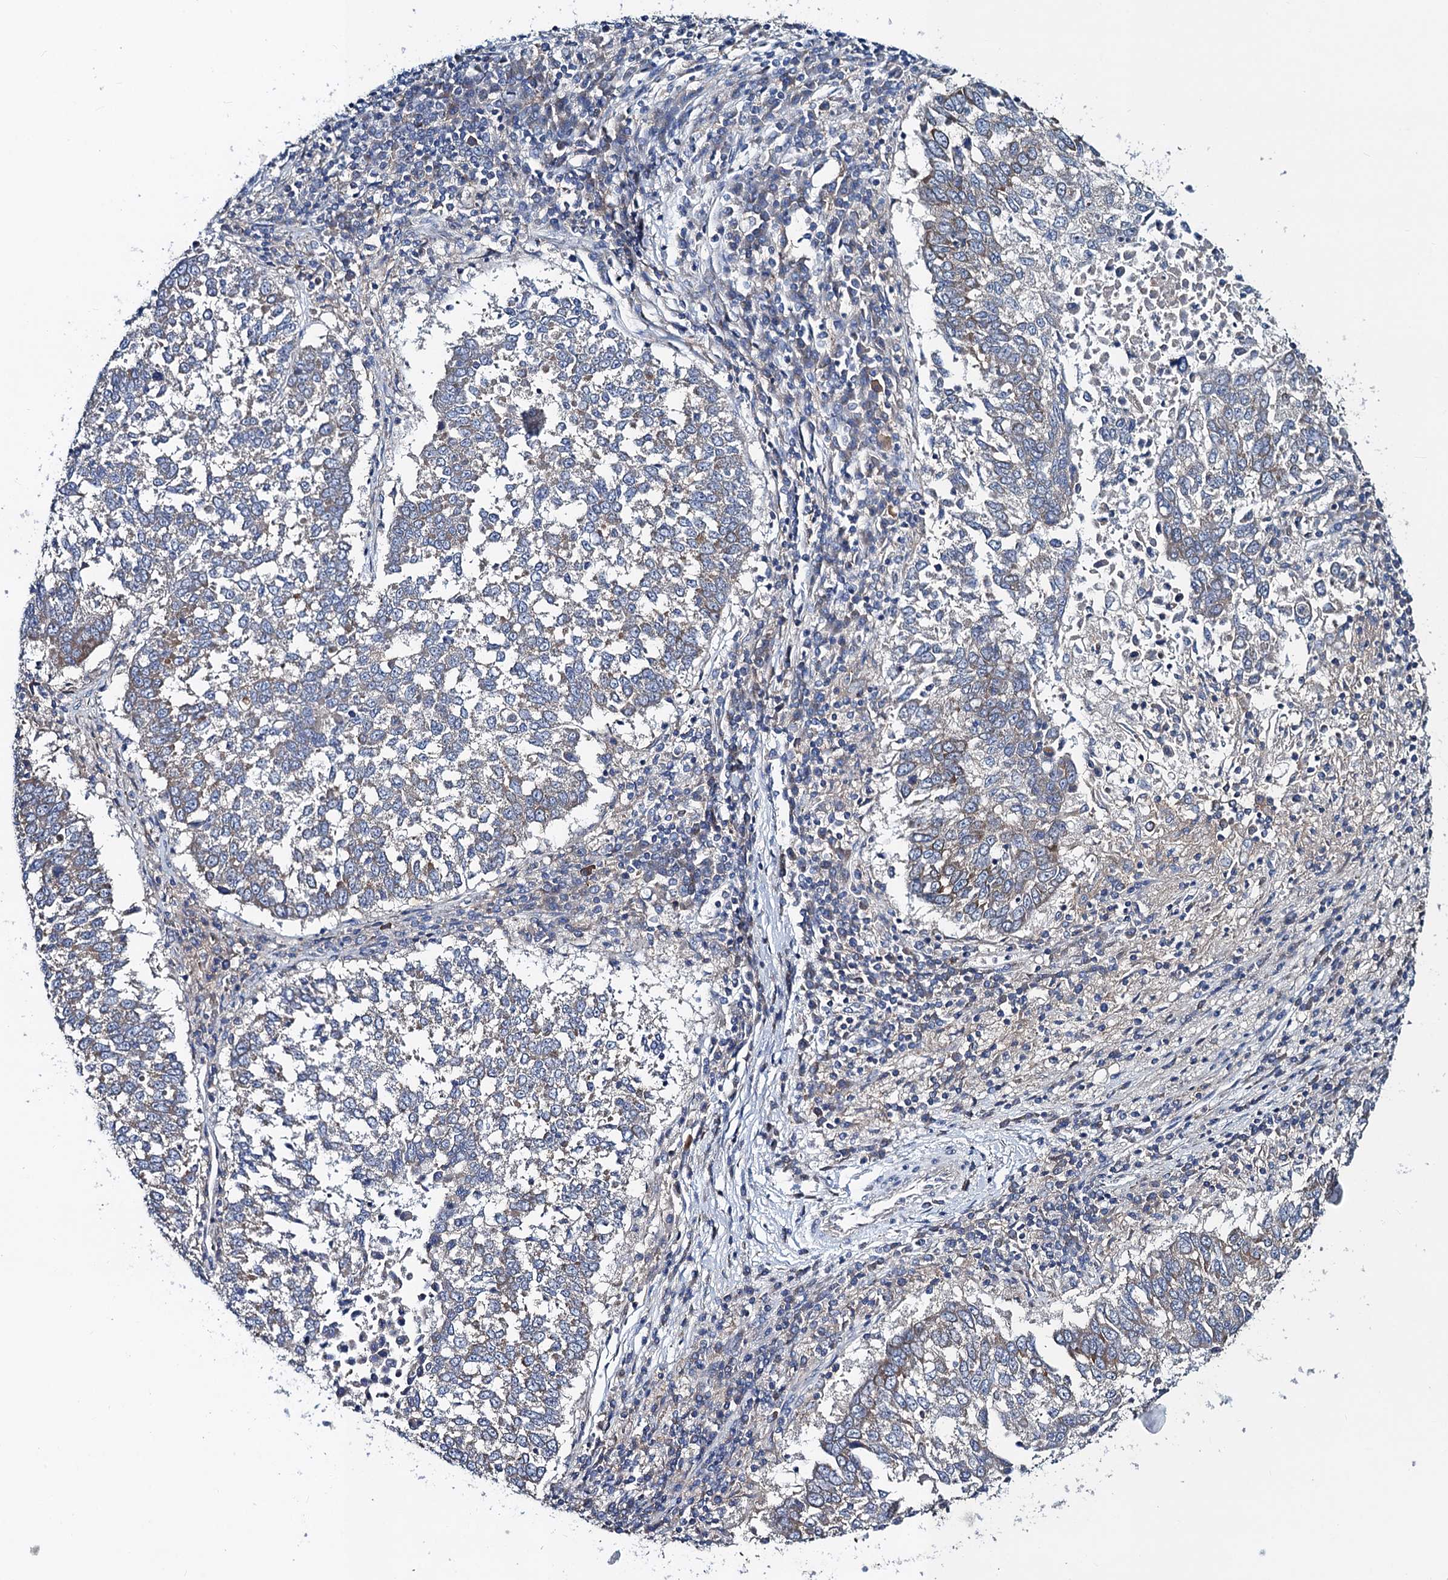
{"staining": {"intensity": "moderate", "quantity": "<25%", "location": "cytoplasmic/membranous"}, "tissue": "lung cancer", "cell_type": "Tumor cells", "image_type": "cancer", "snomed": [{"axis": "morphology", "description": "Squamous cell carcinoma, NOS"}, {"axis": "topography", "description": "Lung"}], "caption": "Tumor cells show moderate cytoplasmic/membranous positivity in approximately <25% of cells in lung cancer. The staining was performed using DAB (3,3'-diaminobenzidine), with brown indicating positive protein expression. Nuclei are stained blue with hematoxylin.", "gene": "SNAP29", "patient": {"sex": "male", "age": 73}}